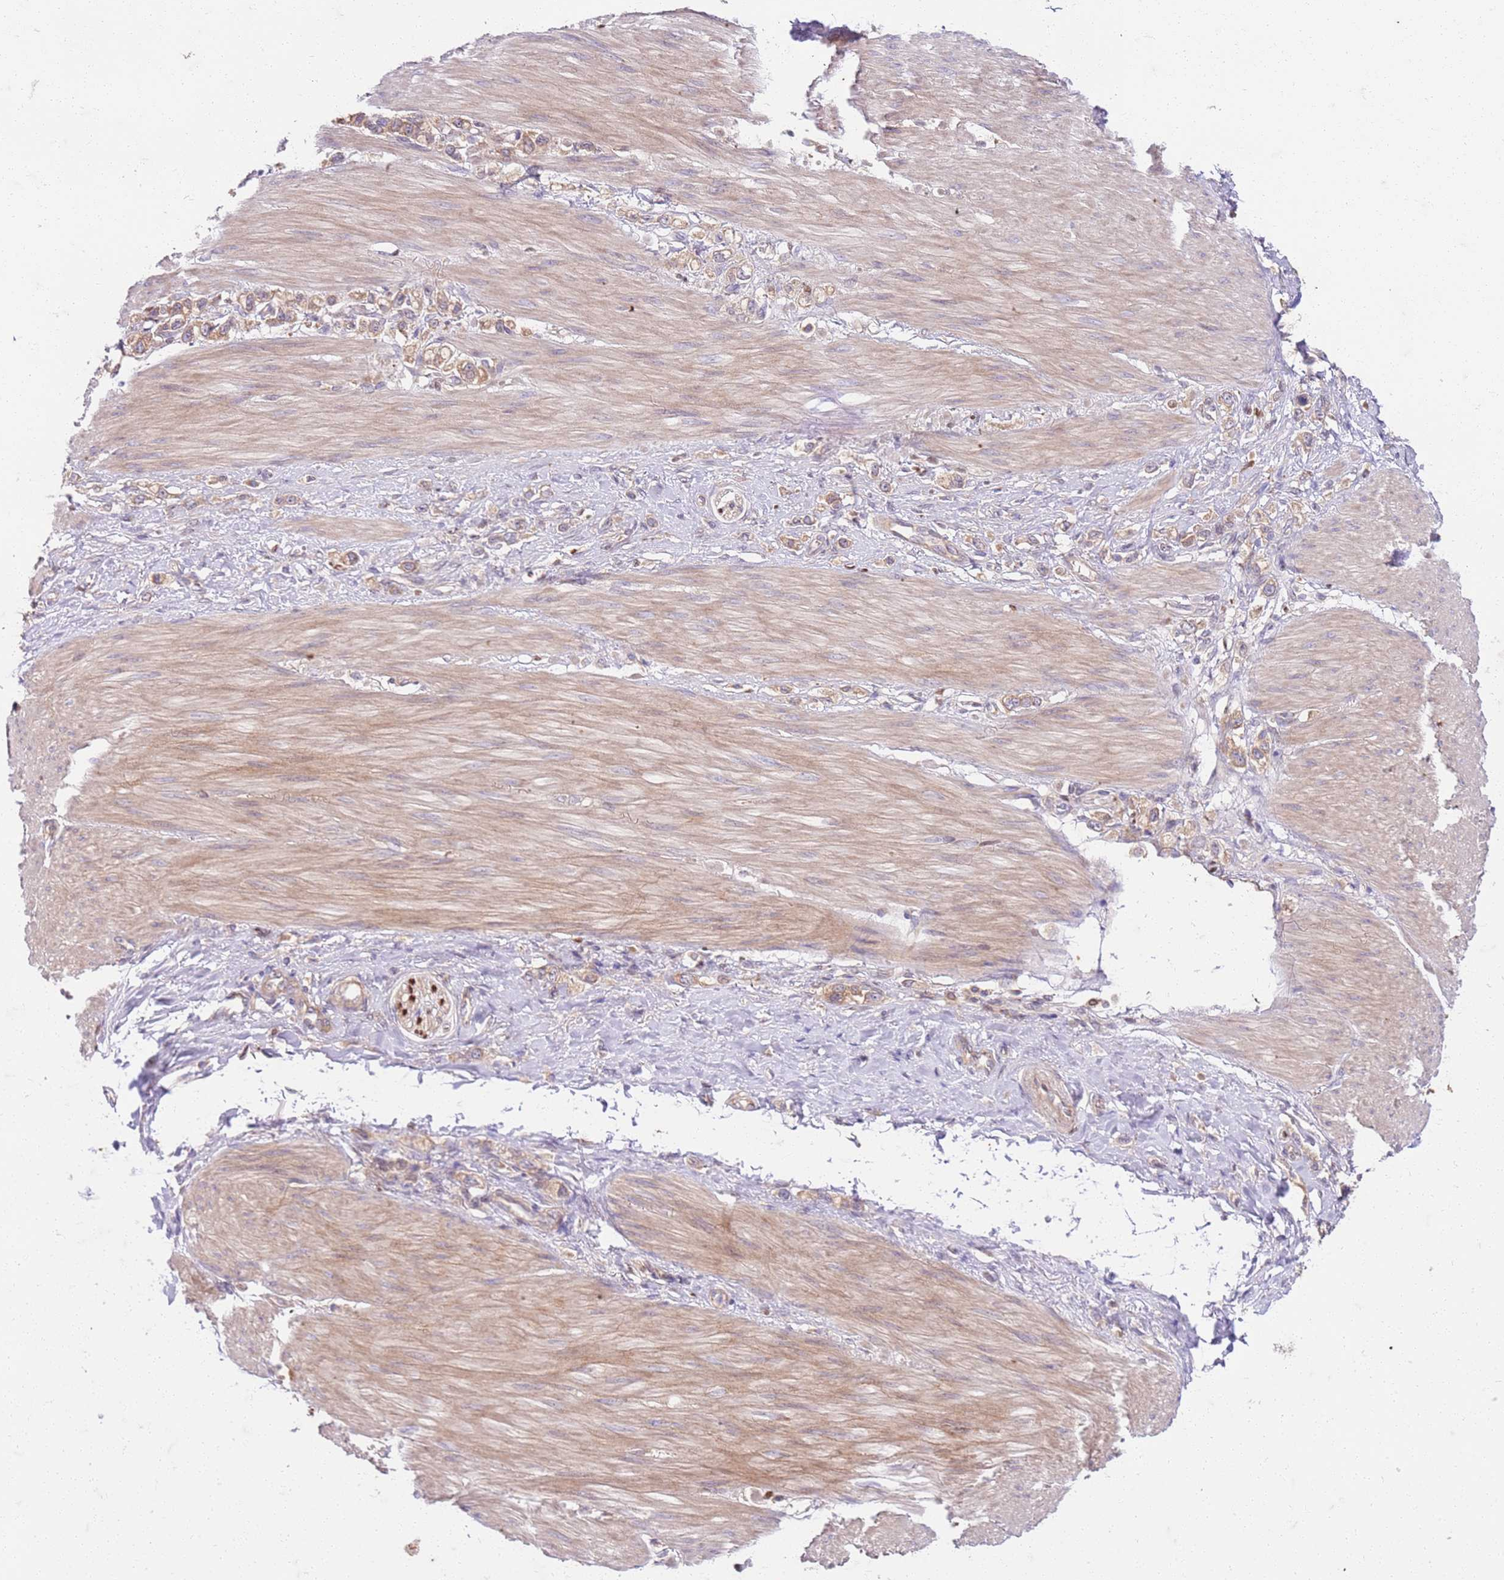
{"staining": {"intensity": "weak", "quantity": ">75%", "location": "cytoplasmic/membranous"}, "tissue": "stomach cancer", "cell_type": "Tumor cells", "image_type": "cancer", "snomed": [{"axis": "morphology", "description": "Adenocarcinoma, NOS"}, {"axis": "topography", "description": "Stomach"}], "caption": "DAB (3,3'-diaminobenzidine) immunohistochemical staining of stomach cancer demonstrates weak cytoplasmic/membranous protein positivity in about >75% of tumor cells. (Brightfield microscopy of DAB IHC at high magnification).", "gene": "OSBP", "patient": {"sex": "female", "age": 65}}